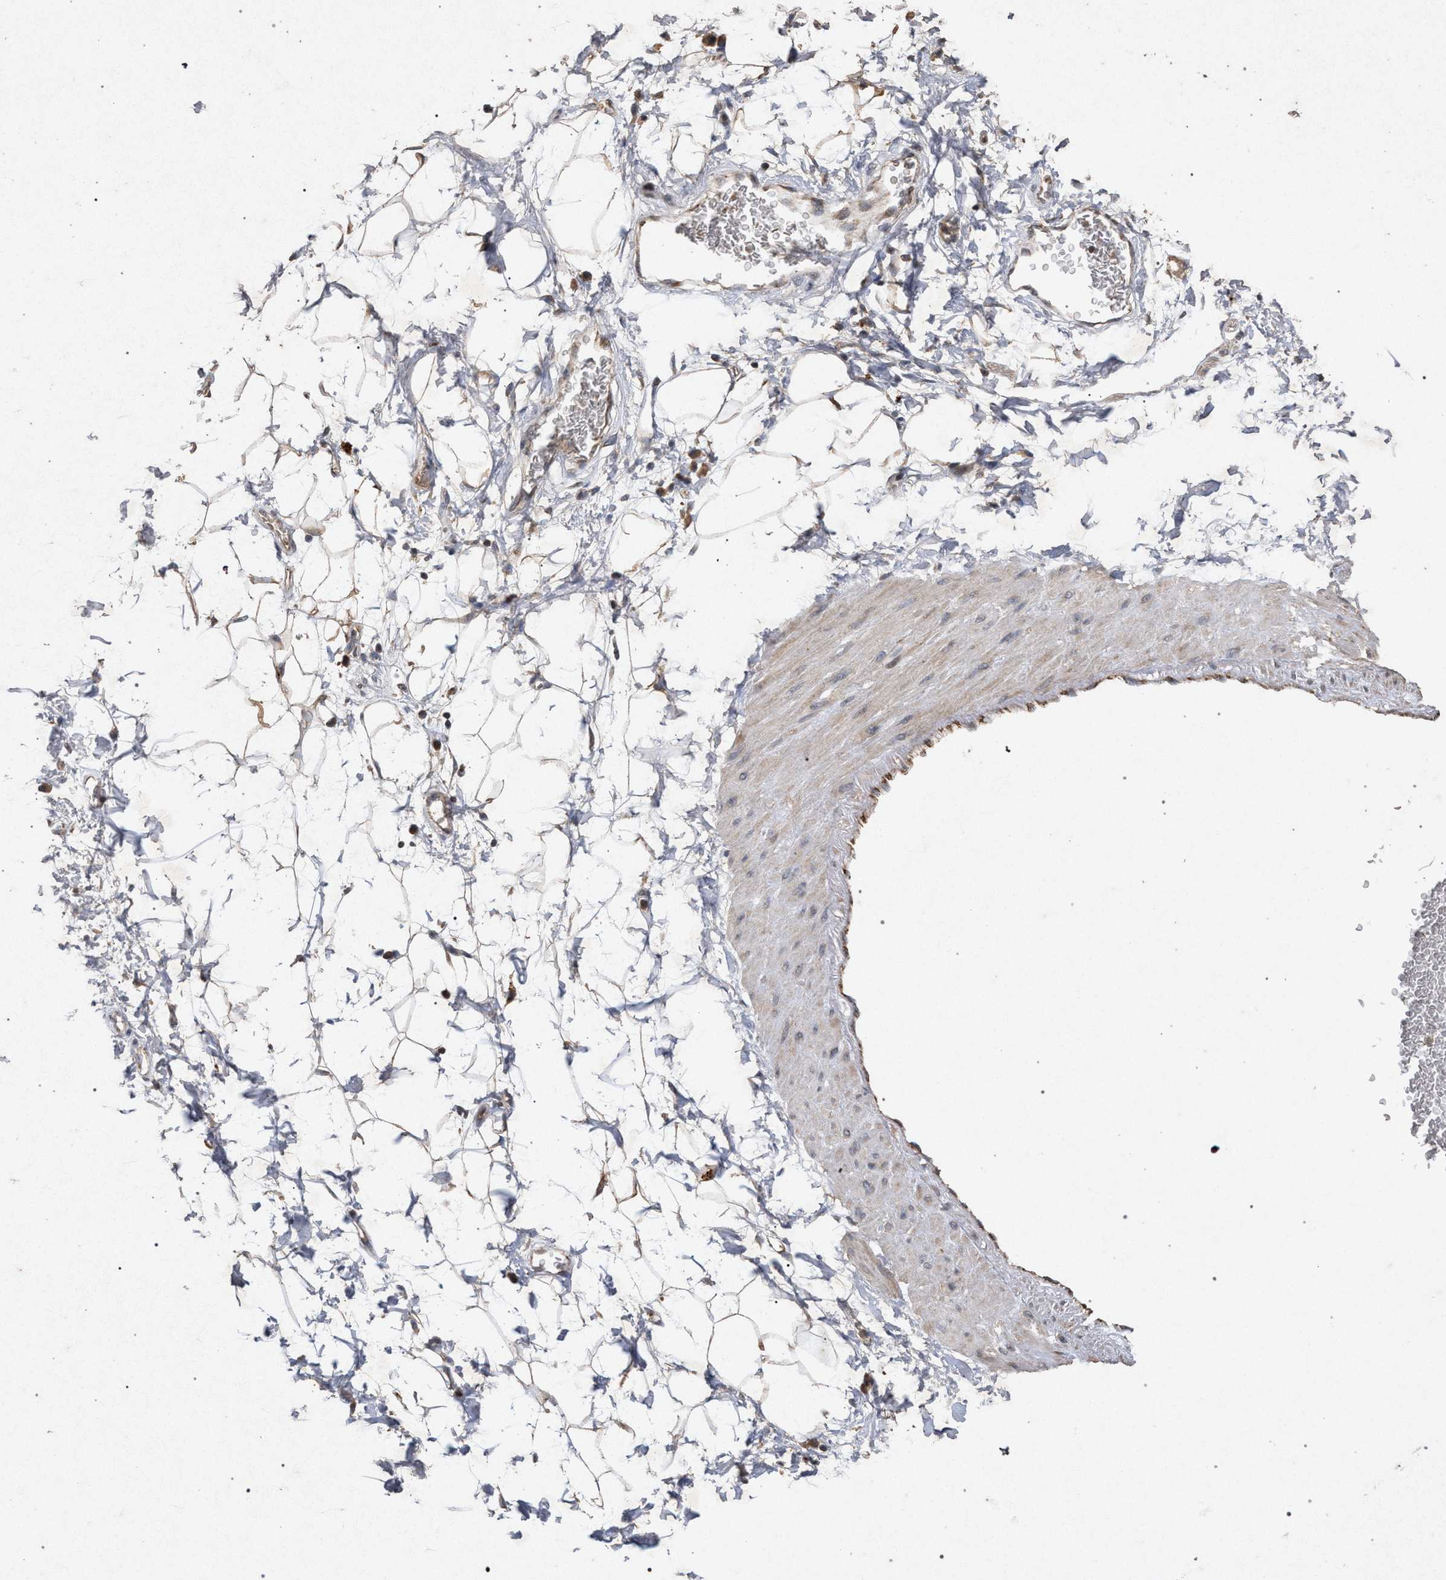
{"staining": {"intensity": "weak", "quantity": ">75%", "location": "cytoplasmic/membranous"}, "tissue": "adipose tissue", "cell_type": "Adipocytes", "image_type": "normal", "snomed": [{"axis": "morphology", "description": "Normal tissue, NOS"}, {"axis": "topography", "description": "Soft tissue"}], "caption": "Unremarkable adipose tissue shows weak cytoplasmic/membranous positivity in approximately >75% of adipocytes, visualized by immunohistochemistry. The protein is stained brown, and the nuclei are stained in blue (DAB (3,3'-diaminobenzidine) IHC with brightfield microscopy, high magnification).", "gene": "PKD2L1", "patient": {"sex": "male", "age": 72}}